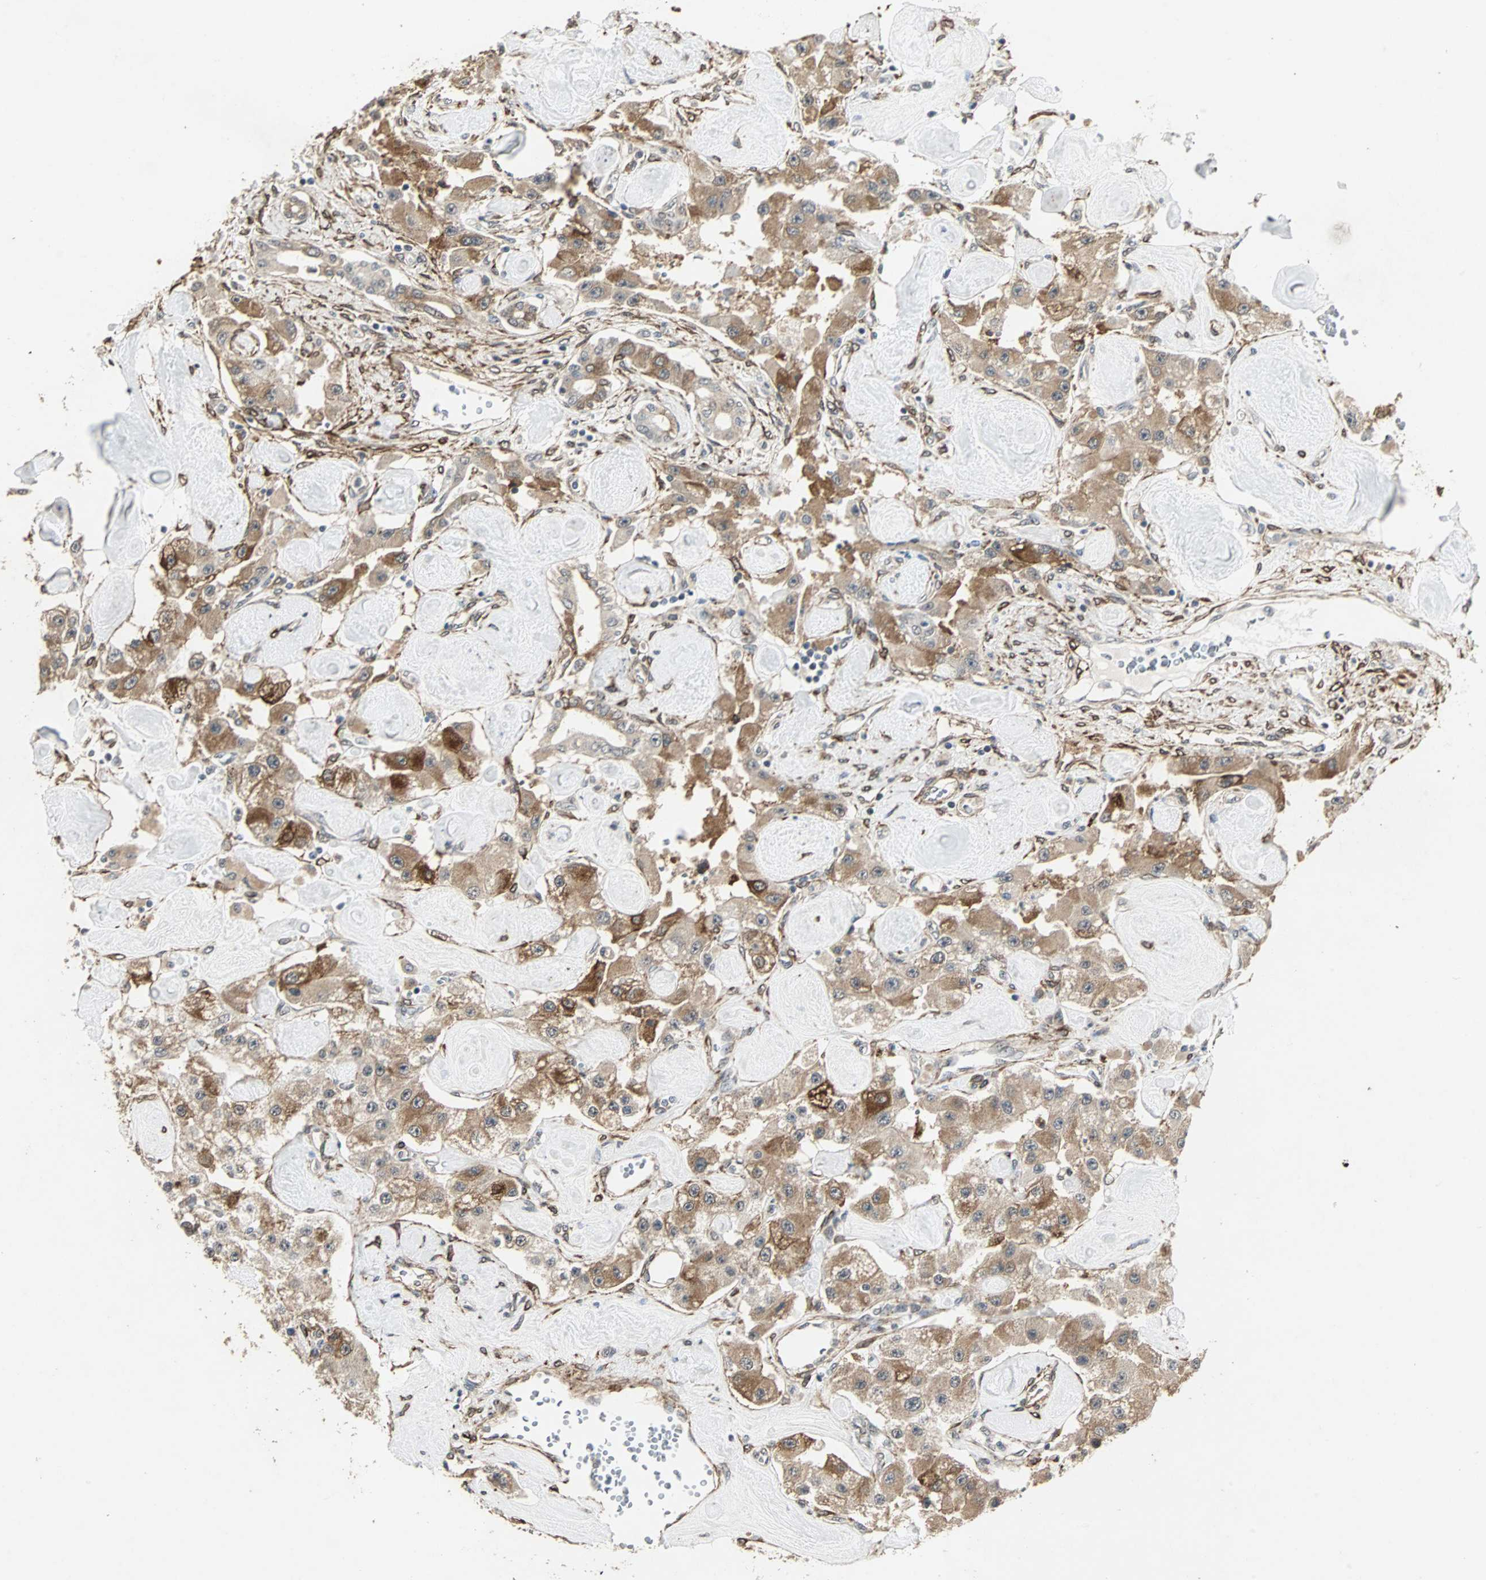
{"staining": {"intensity": "moderate", "quantity": ">75%", "location": "cytoplasmic/membranous"}, "tissue": "carcinoid", "cell_type": "Tumor cells", "image_type": "cancer", "snomed": [{"axis": "morphology", "description": "Carcinoid, malignant, NOS"}, {"axis": "topography", "description": "Pancreas"}], "caption": "The photomicrograph displays a brown stain indicating the presence of a protein in the cytoplasmic/membranous of tumor cells in carcinoid.", "gene": "TRPV4", "patient": {"sex": "male", "age": 41}}